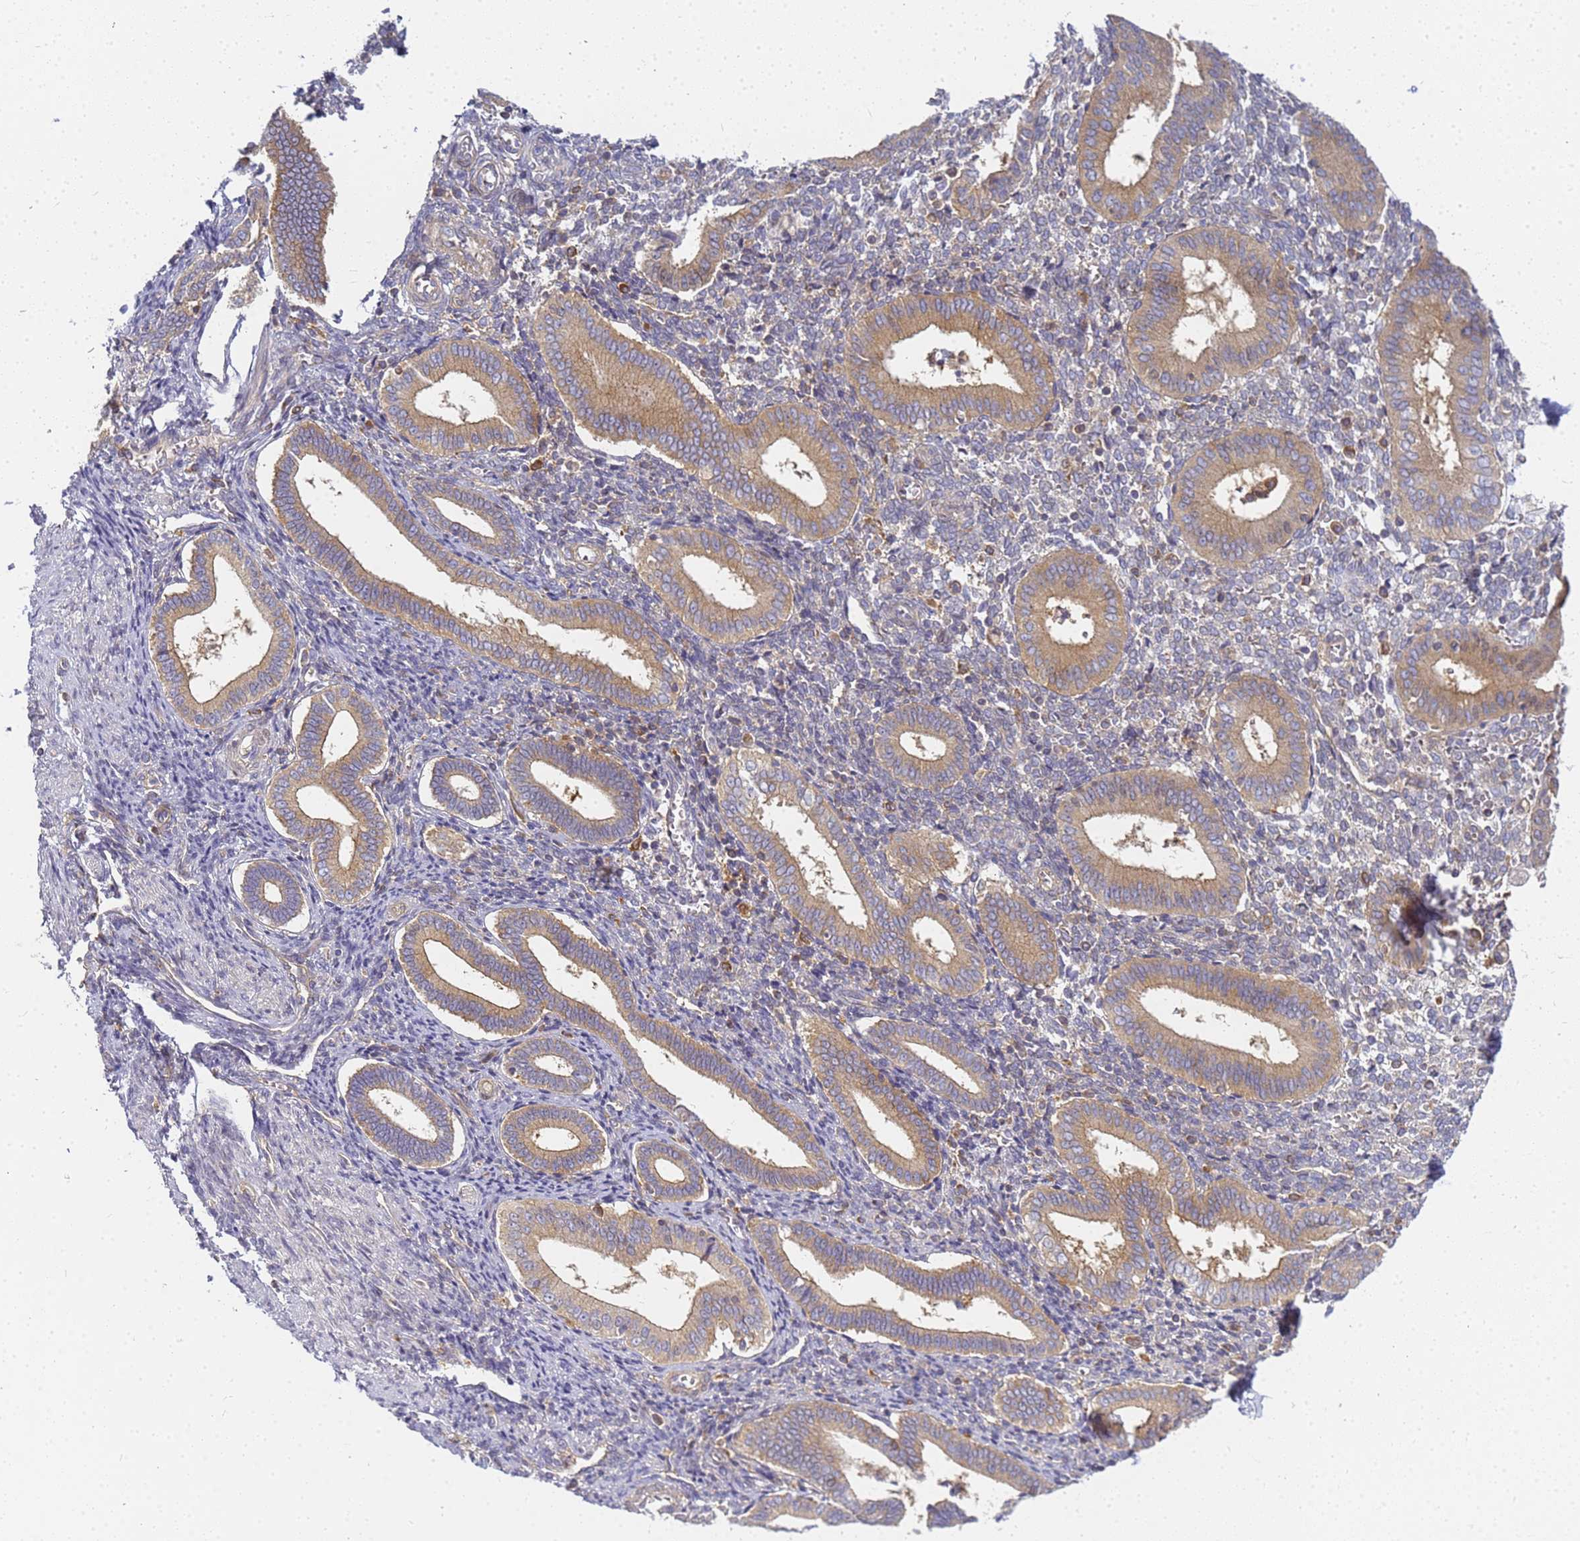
{"staining": {"intensity": "weak", "quantity": "<25%", "location": "cytoplasmic/membranous"}, "tissue": "endometrium", "cell_type": "Cells in endometrial stroma", "image_type": "normal", "snomed": [{"axis": "morphology", "description": "Normal tissue, NOS"}, {"axis": "topography", "description": "Endometrium"}], "caption": "Immunohistochemistry (IHC) of normal endometrium displays no staining in cells in endometrial stroma.", "gene": "CHM", "patient": {"sex": "female", "age": 44}}